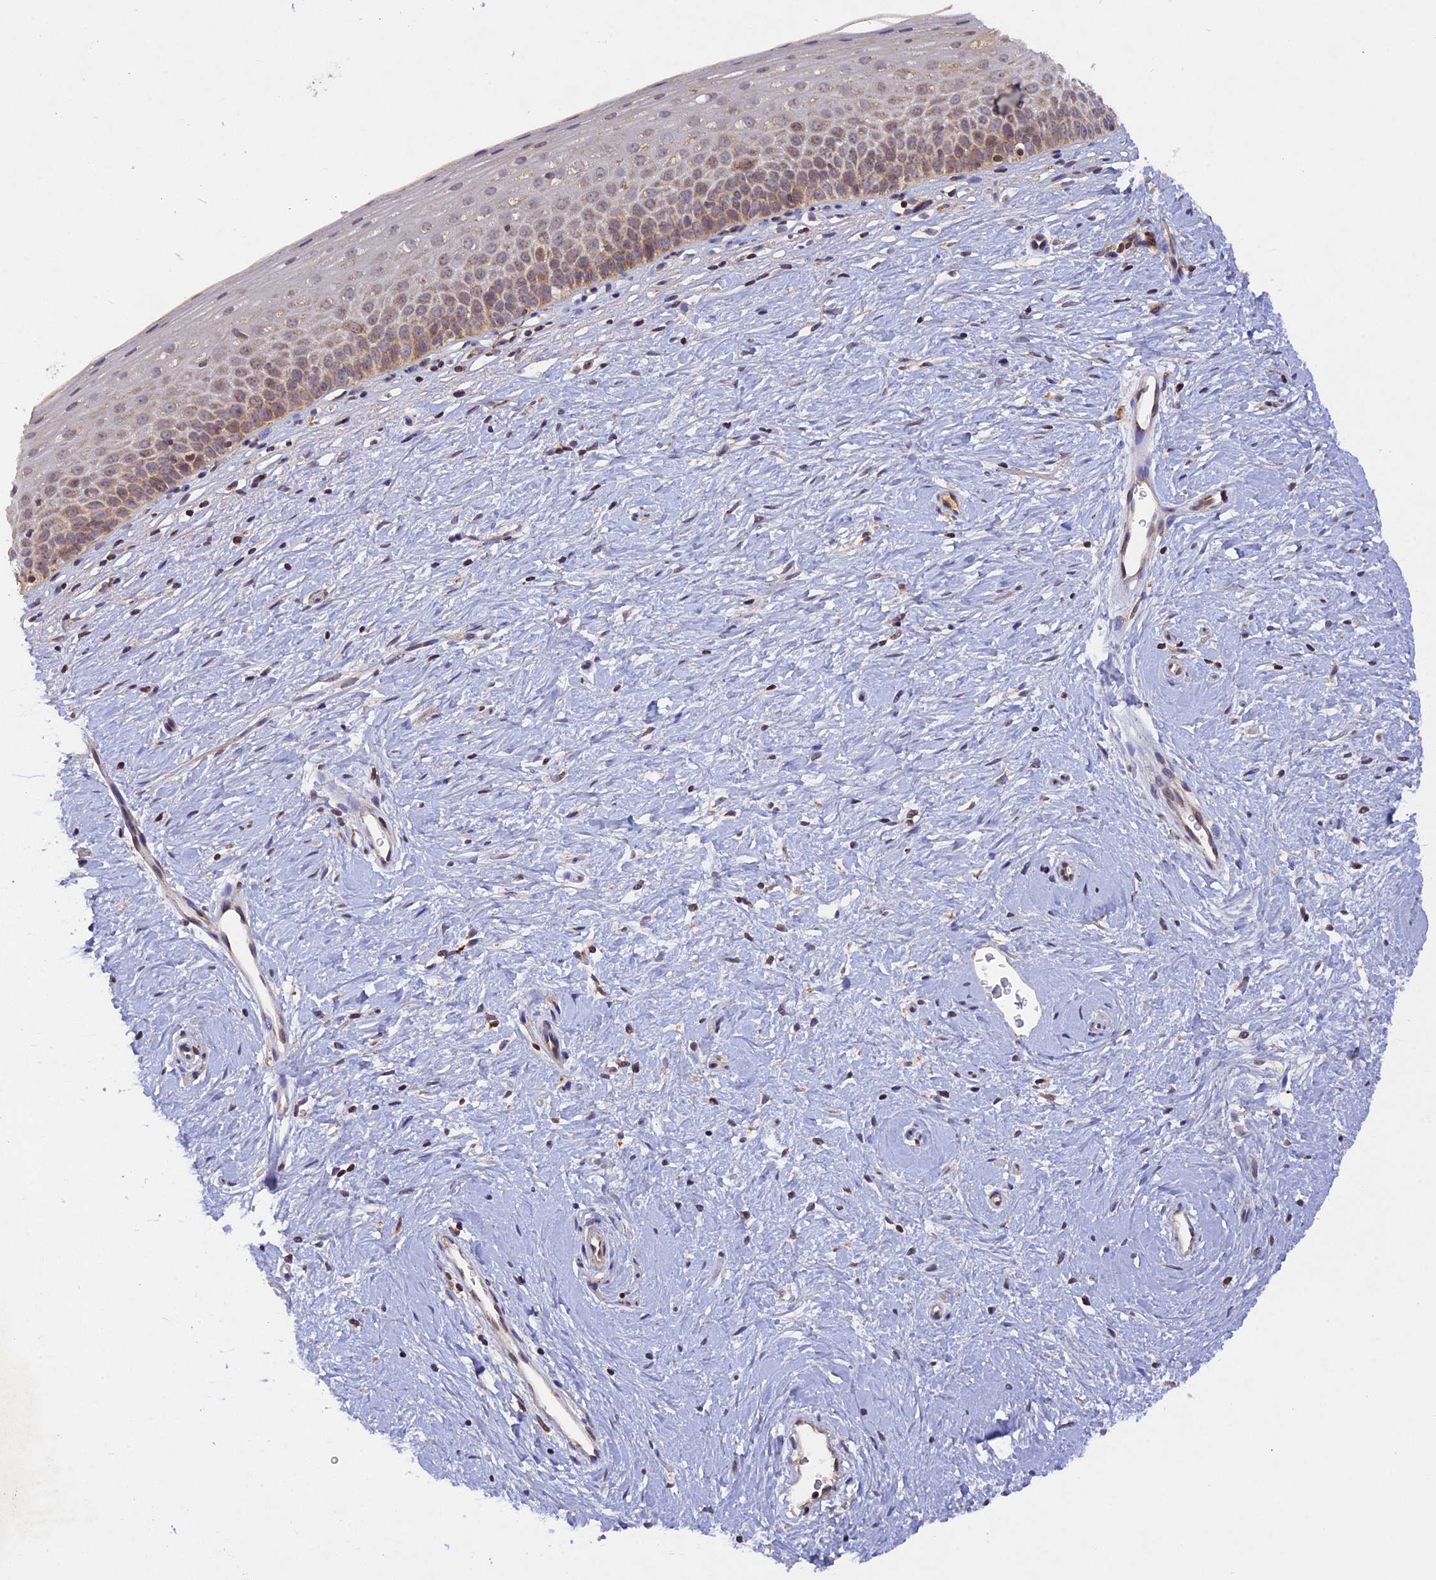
{"staining": {"intensity": "moderate", "quantity": "25%-75%", "location": "cytoplasmic/membranous"}, "tissue": "cervix", "cell_type": "Glandular cells", "image_type": "normal", "snomed": [{"axis": "morphology", "description": "Normal tissue, NOS"}, {"axis": "topography", "description": "Cervix"}], "caption": "Immunohistochemical staining of unremarkable cervix demonstrates 25%-75% levels of moderate cytoplasmic/membranous protein staining in about 25%-75% of glandular cells. Ihc stains the protein in brown and the nuclei are stained blue.", "gene": "MPV17L", "patient": {"sex": "female", "age": 57}}